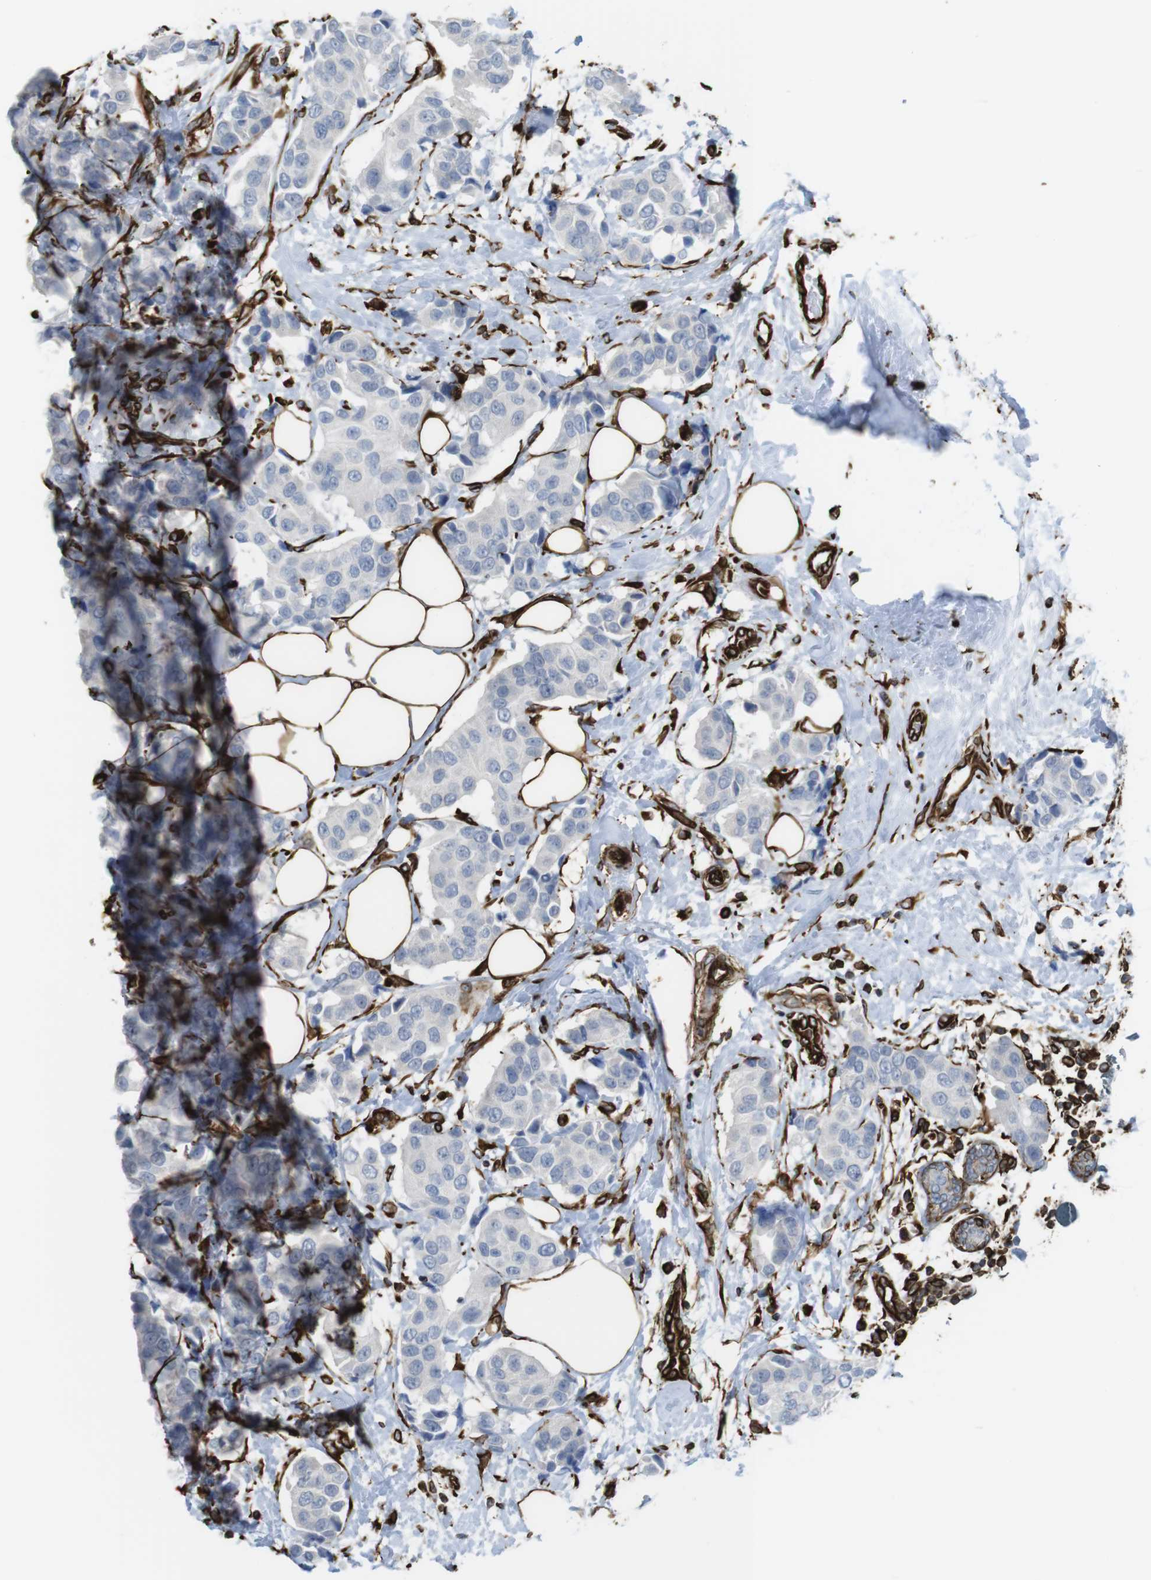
{"staining": {"intensity": "negative", "quantity": "none", "location": "none"}, "tissue": "breast cancer", "cell_type": "Tumor cells", "image_type": "cancer", "snomed": [{"axis": "morphology", "description": "Normal tissue, NOS"}, {"axis": "morphology", "description": "Duct carcinoma"}, {"axis": "topography", "description": "Breast"}], "caption": "Tumor cells are negative for brown protein staining in invasive ductal carcinoma (breast). (Brightfield microscopy of DAB immunohistochemistry at high magnification).", "gene": "RALGPS1", "patient": {"sex": "female", "age": 39}}